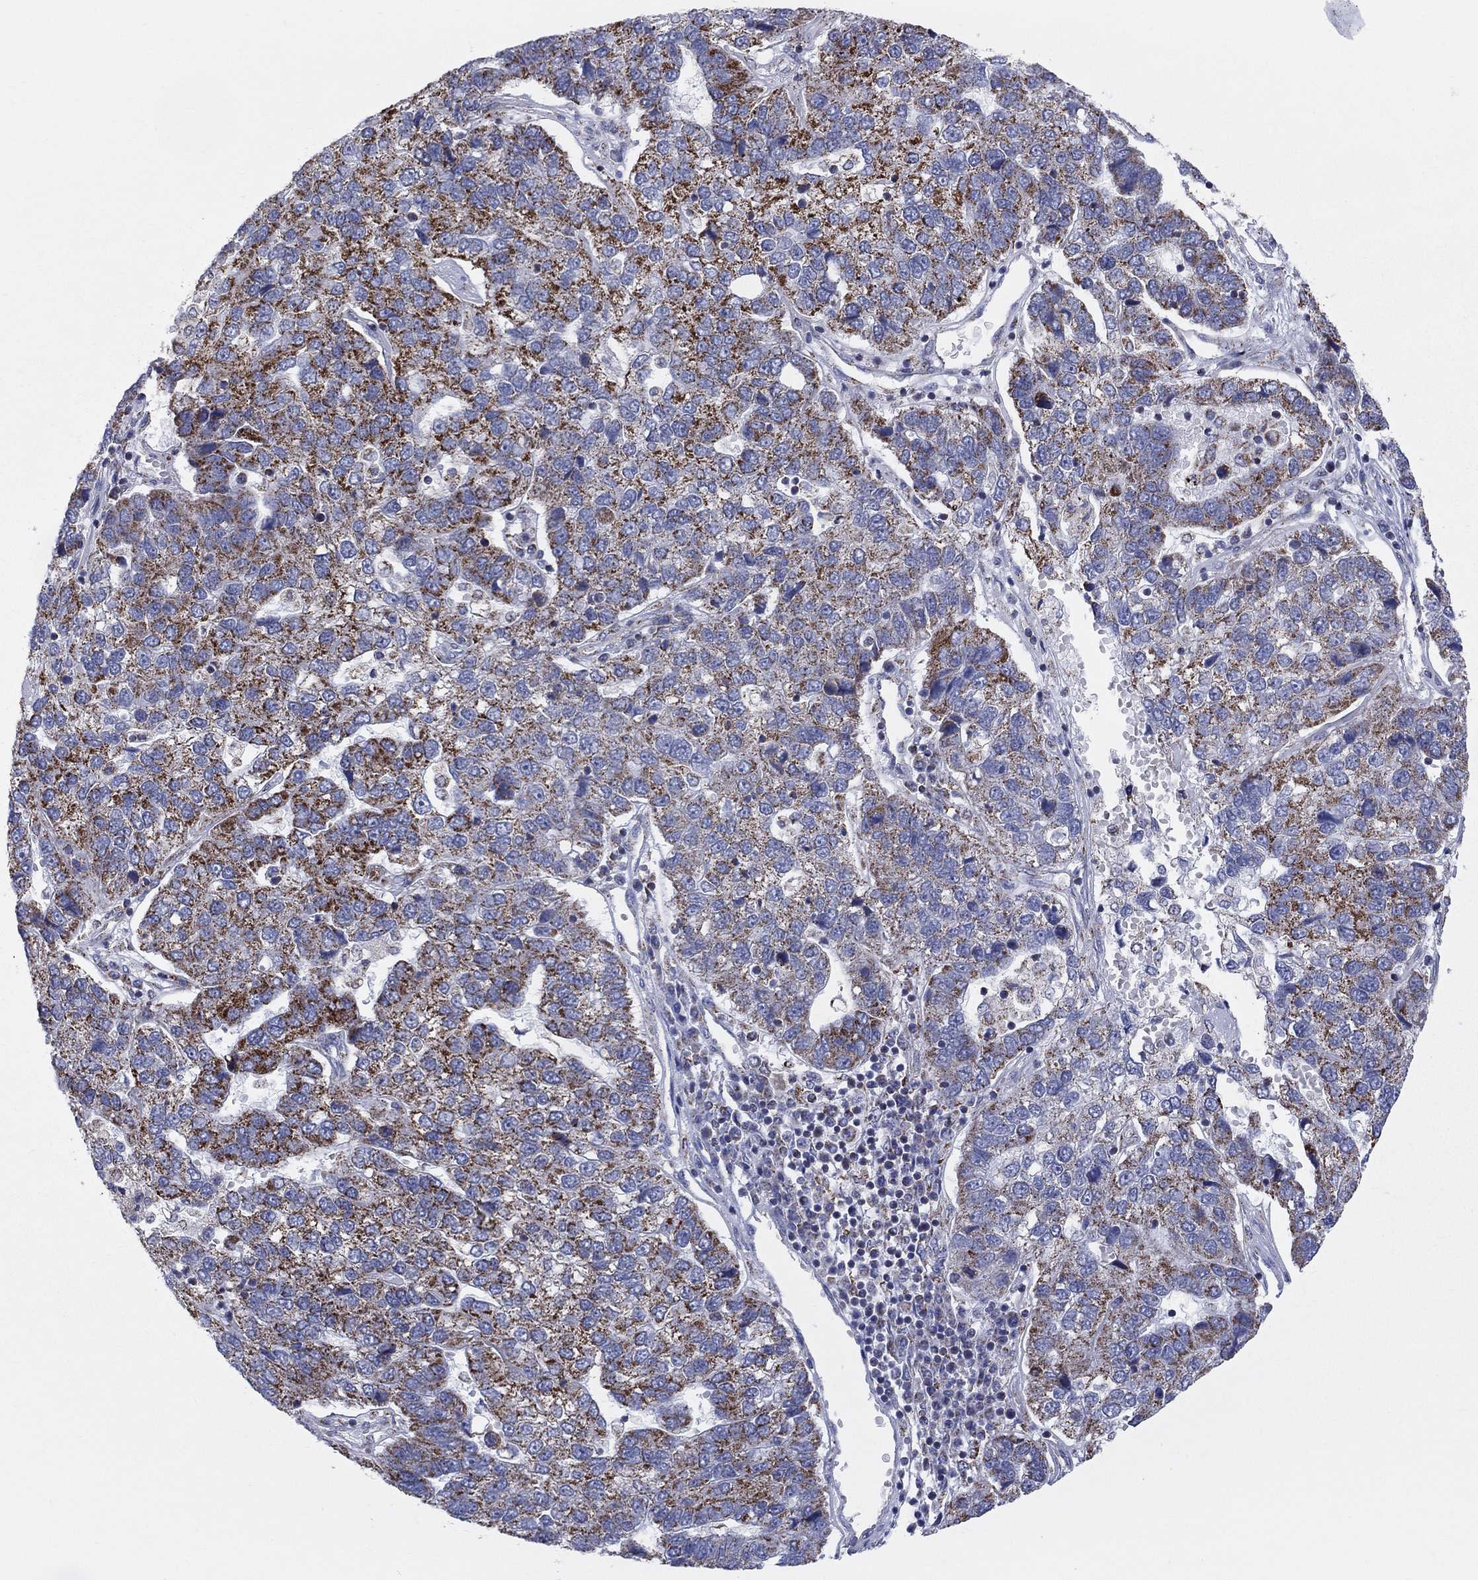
{"staining": {"intensity": "strong", "quantity": ">75%", "location": "cytoplasmic/membranous"}, "tissue": "pancreatic cancer", "cell_type": "Tumor cells", "image_type": "cancer", "snomed": [{"axis": "morphology", "description": "Adenocarcinoma, NOS"}, {"axis": "topography", "description": "Pancreas"}], "caption": "A photomicrograph of pancreatic cancer (adenocarcinoma) stained for a protein demonstrates strong cytoplasmic/membranous brown staining in tumor cells. Nuclei are stained in blue.", "gene": "KISS1R", "patient": {"sex": "female", "age": 61}}